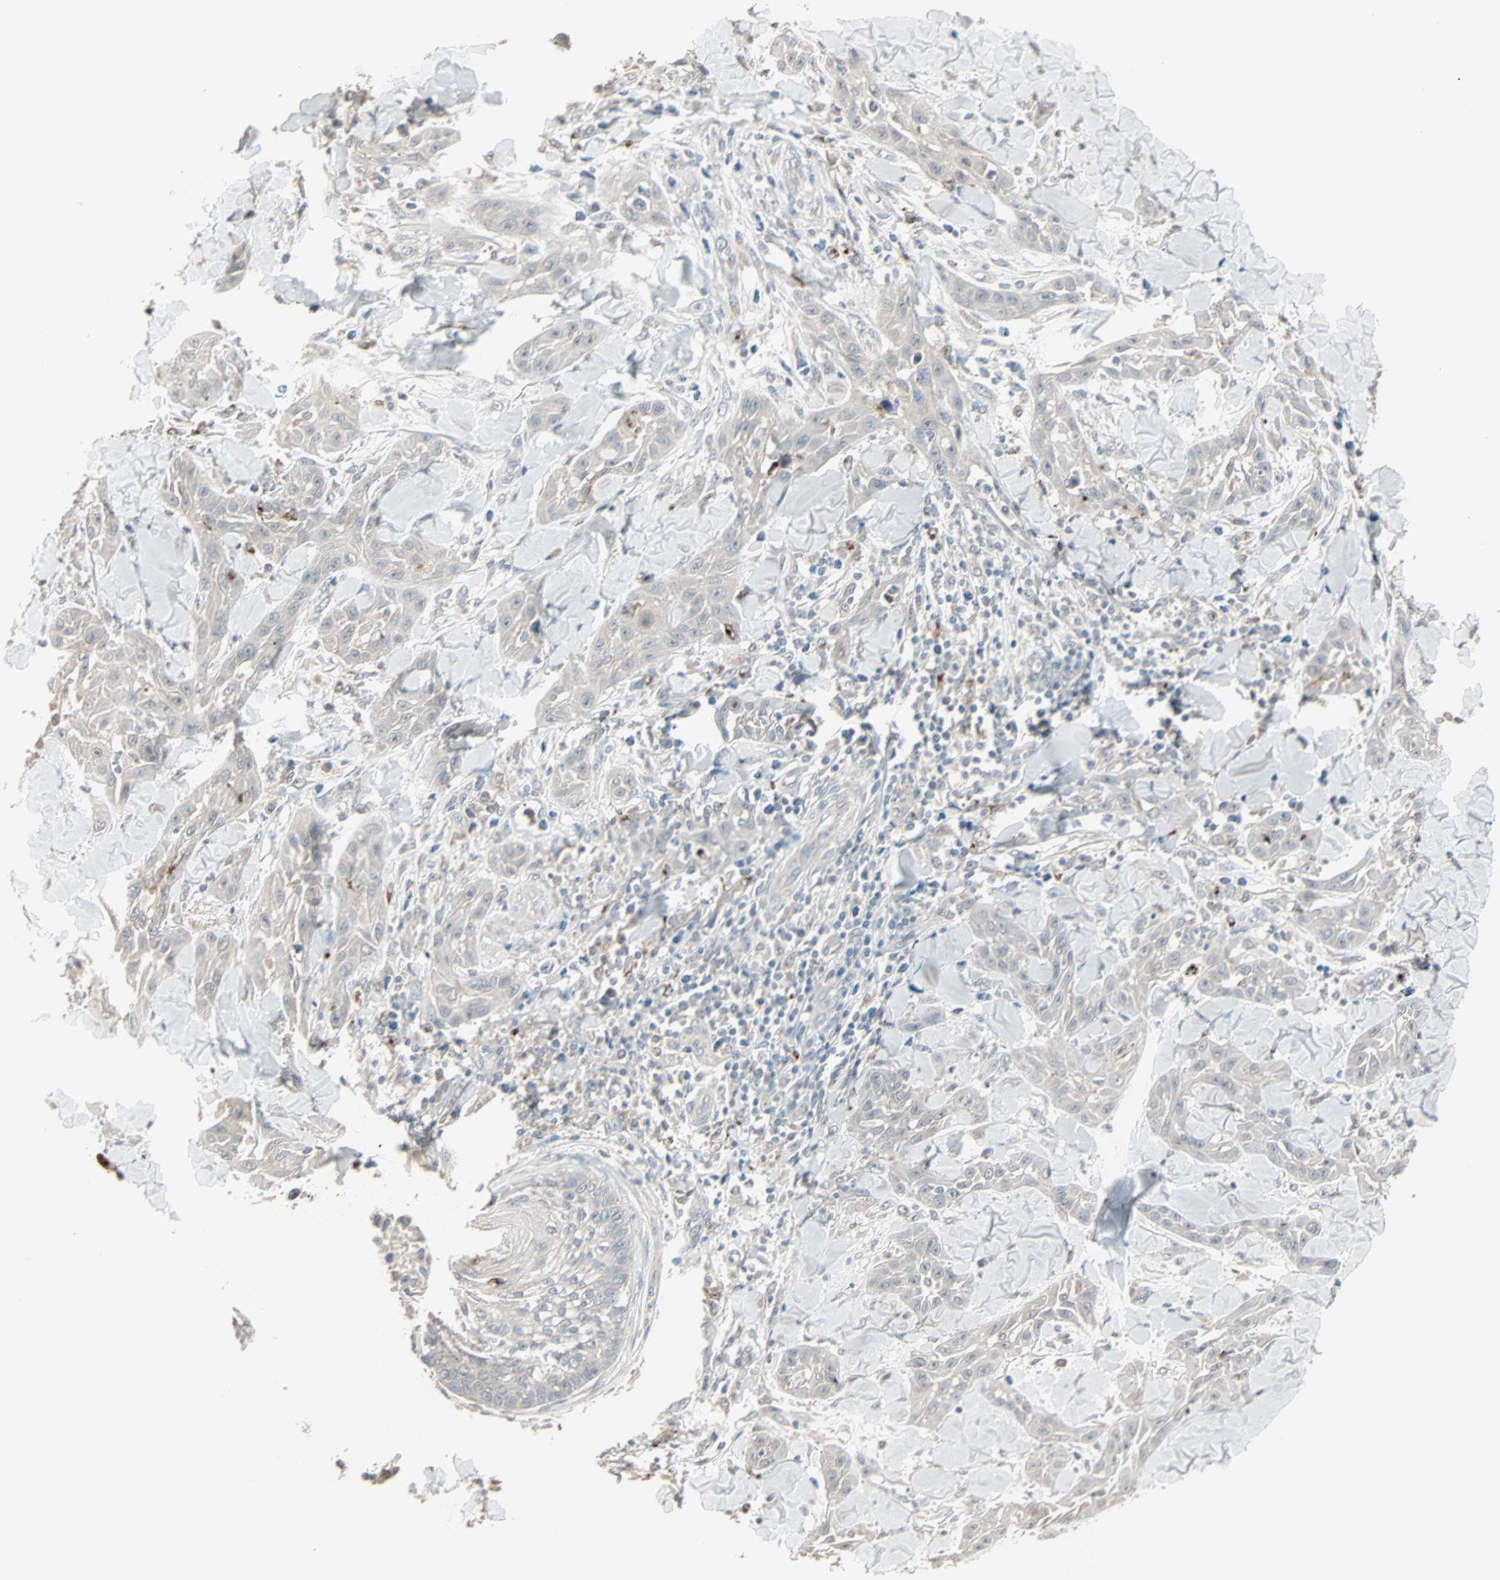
{"staining": {"intensity": "weak", "quantity": "25%-75%", "location": "cytoplasmic/membranous"}, "tissue": "skin cancer", "cell_type": "Tumor cells", "image_type": "cancer", "snomed": [{"axis": "morphology", "description": "Squamous cell carcinoma, NOS"}, {"axis": "topography", "description": "Skin"}], "caption": "Skin squamous cell carcinoma stained for a protein (brown) demonstrates weak cytoplasmic/membranous positive expression in approximately 25%-75% of tumor cells.", "gene": "KDM4A", "patient": {"sex": "male", "age": 24}}